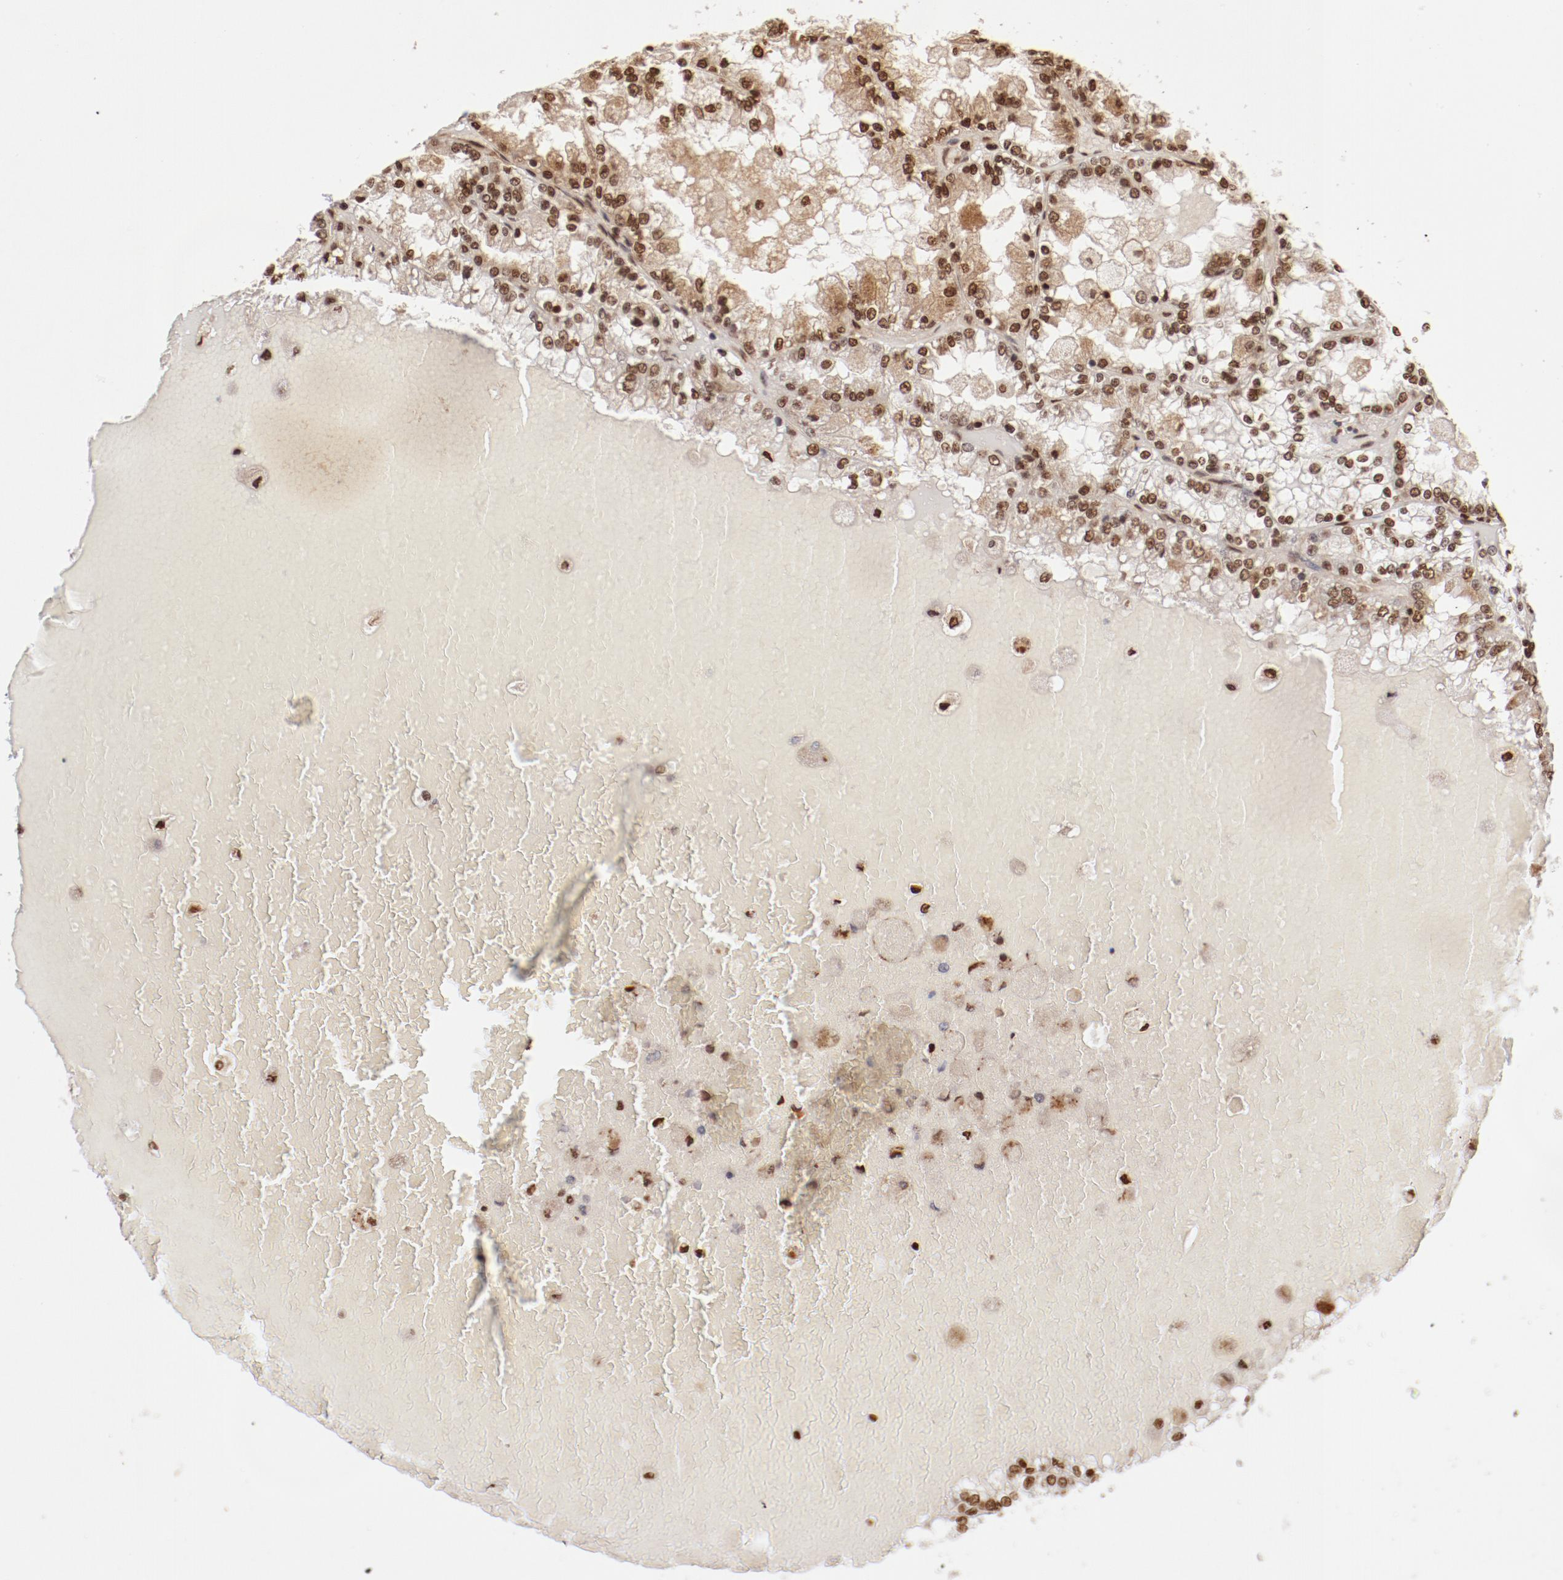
{"staining": {"intensity": "moderate", "quantity": ">75%", "location": "nuclear"}, "tissue": "renal cancer", "cell_type": "Tumor cells", "image_type": "cancer", "snomed": [{"axis": "morphology", "description": "Adenocarcinoma, NOS"}, {"axis": "topography", "description": "Kidney"}], "caption": "Renal adenocarcinoma tissue demonstrates moderate nuclear expression in about >75% of tumor cells, visualized by immunohistochemistry.", "gene": "ABL2", "patient": {"sex": "female", "age": 56}}